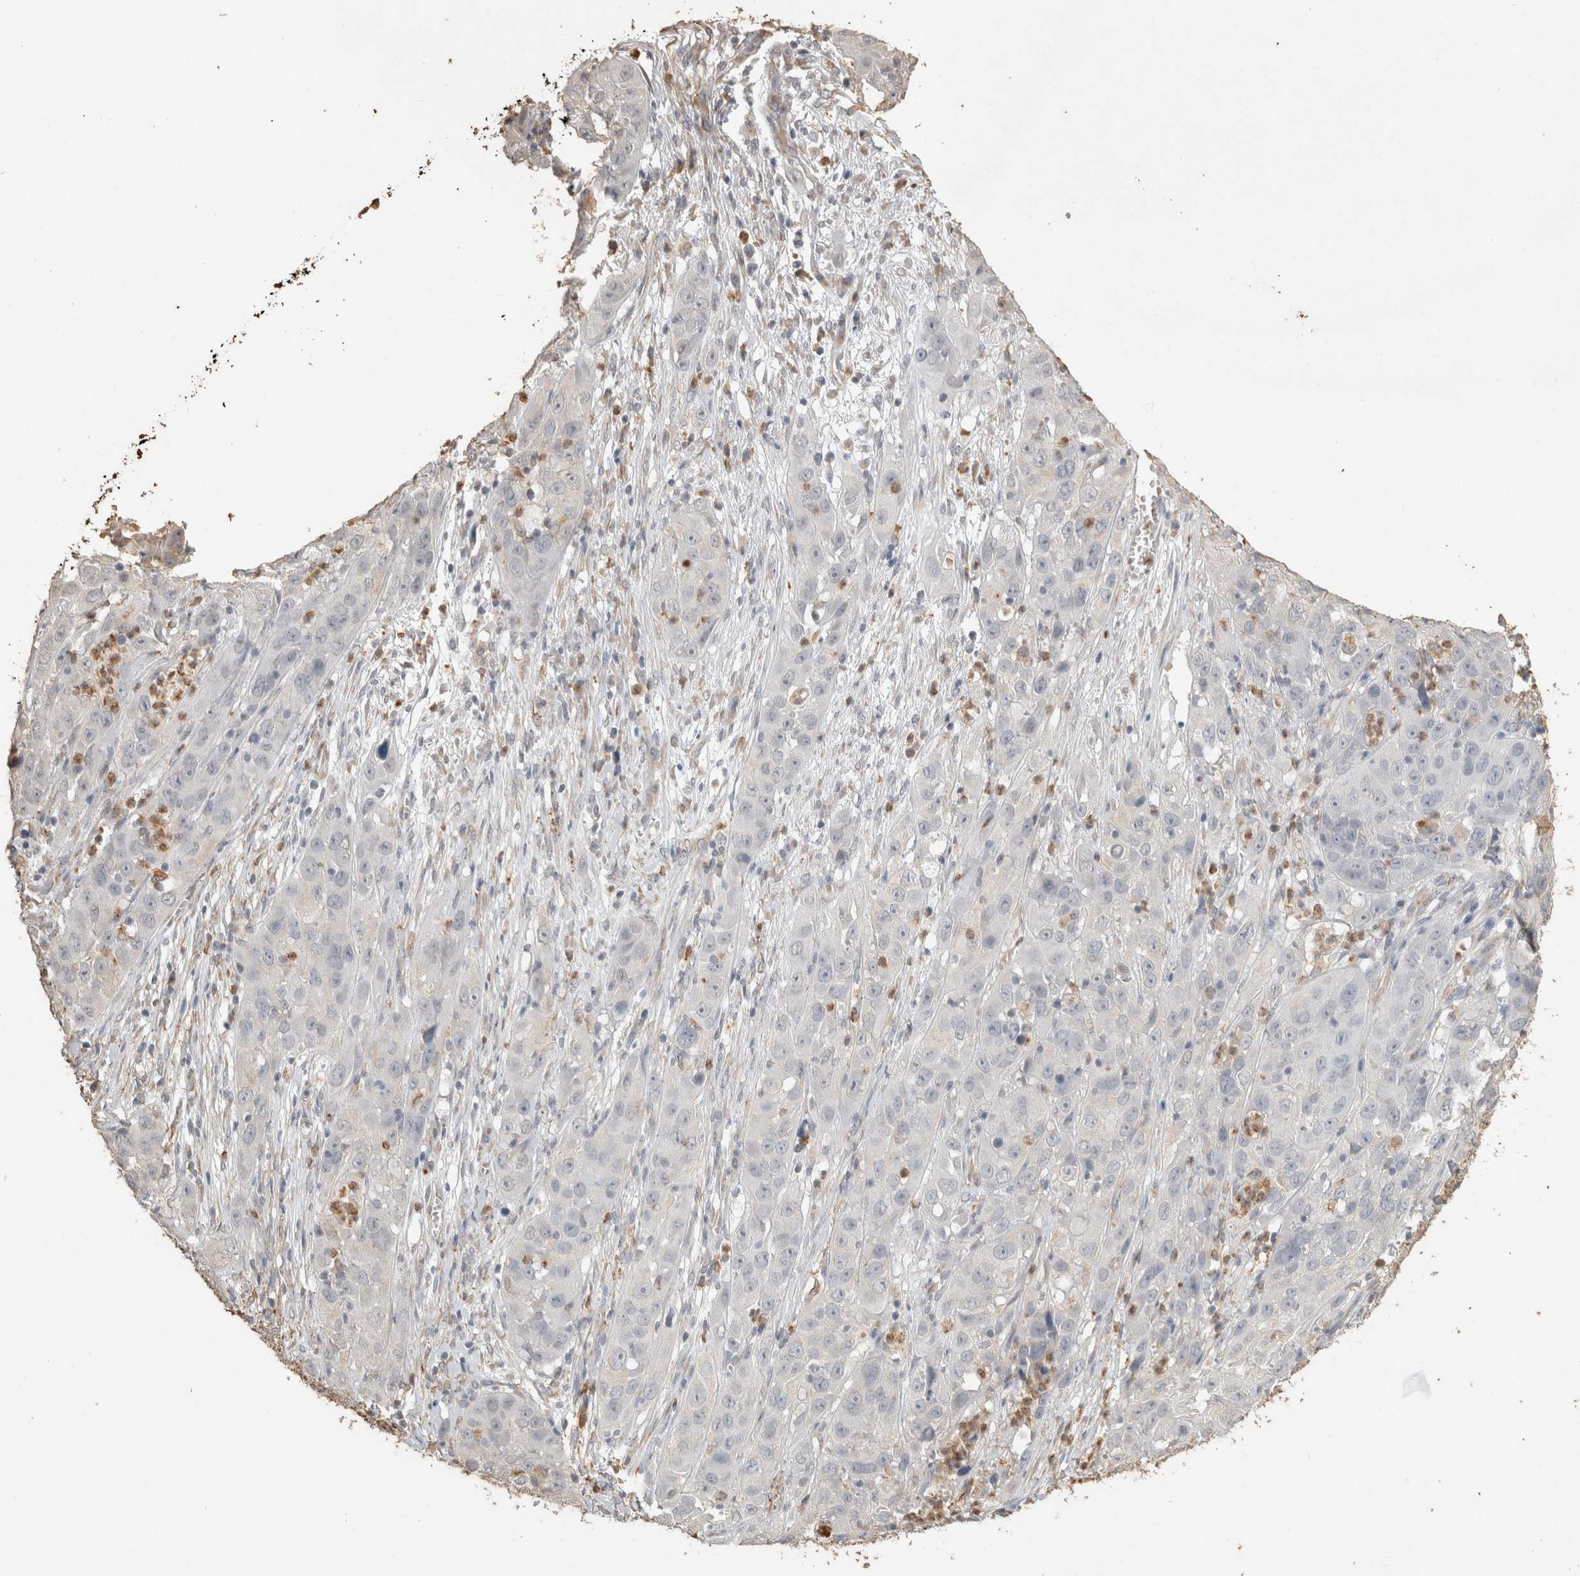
{"staining": {"intensity": "negative", "quantity": "none", "location": "none"}, "tissue": "cervical cancer", "cell_type": "Tumor cells", "image_type": "cancer", "snomed": [{"axis": "morphology", "description": "Squamous cell carcinoma, NOS"}, {"axis": "topography", "description": "Cervix"}], "caption": "DAB (3,3'-diaminobenzidine) immunohistochemical staining of cervical cancer (squamous cell carcinoma) exhibits no significant positivity in tumor cells.", "gene": "REPS2", "patient": {"sex": "female", "age": 32}}